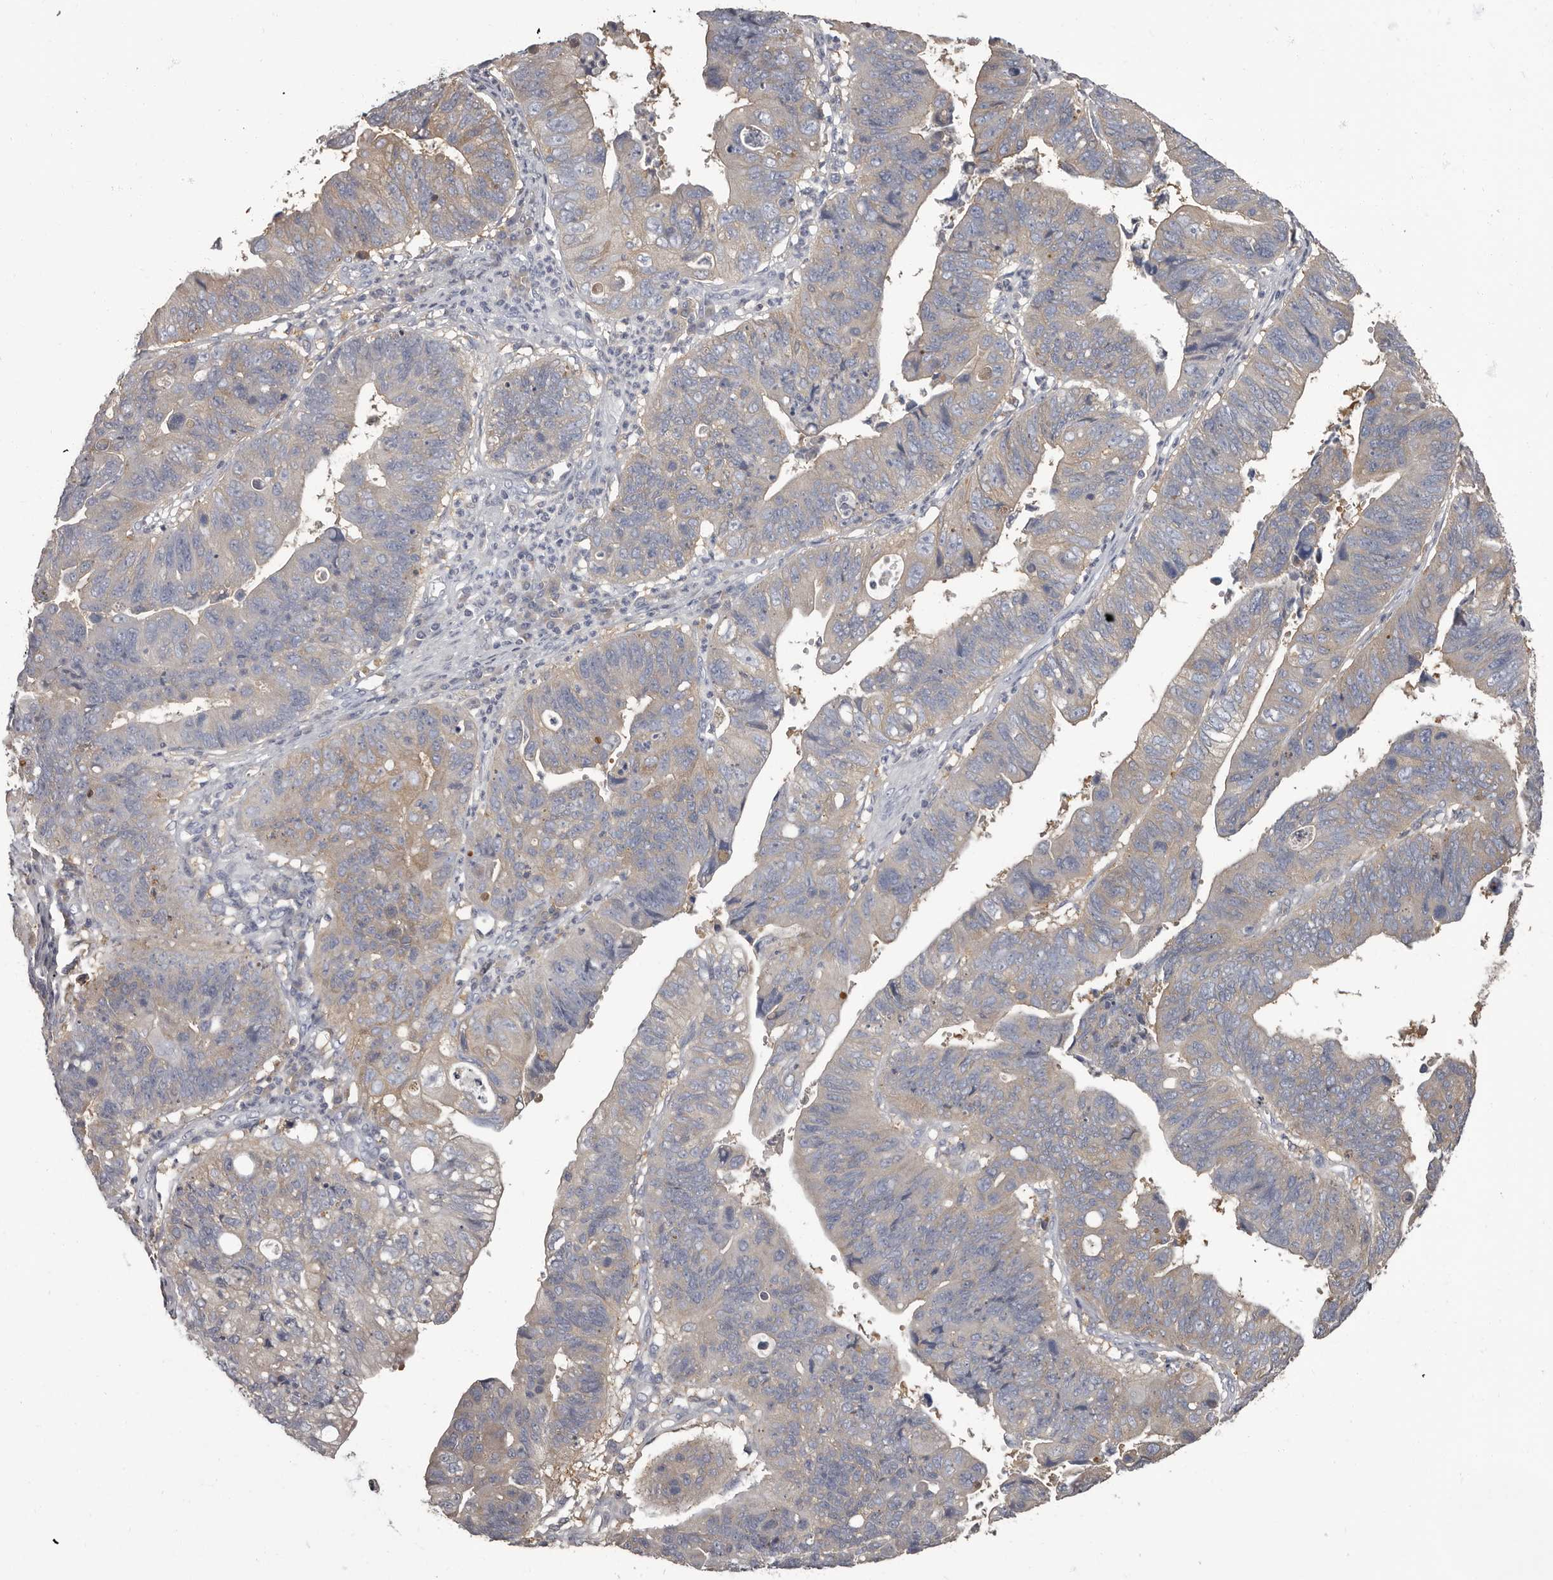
{"staining": {"intensity": "weak", "quantity": "<25%", "location": "cytoplasmic/membranous"}, "tissue": "stomach cancer", "cell_type": "Tumor cells", "image_type": "cancer", "snomed": [{"axis": "morphology", "description": "Adenocarcinoma, NOS"}, {"axis": "topography", "description": "Stomach"}], "caption": "Immunohistochemical staining of human stomach cancer shows no significant expression in tumor cells. The staining is performed using DAB (3,3'-diaminobenzidine) brown chromogen with nuclei counter-stained in using hematoxylin.", "gene": "APEH", "patient": {"sex": "male", "age": 59}}